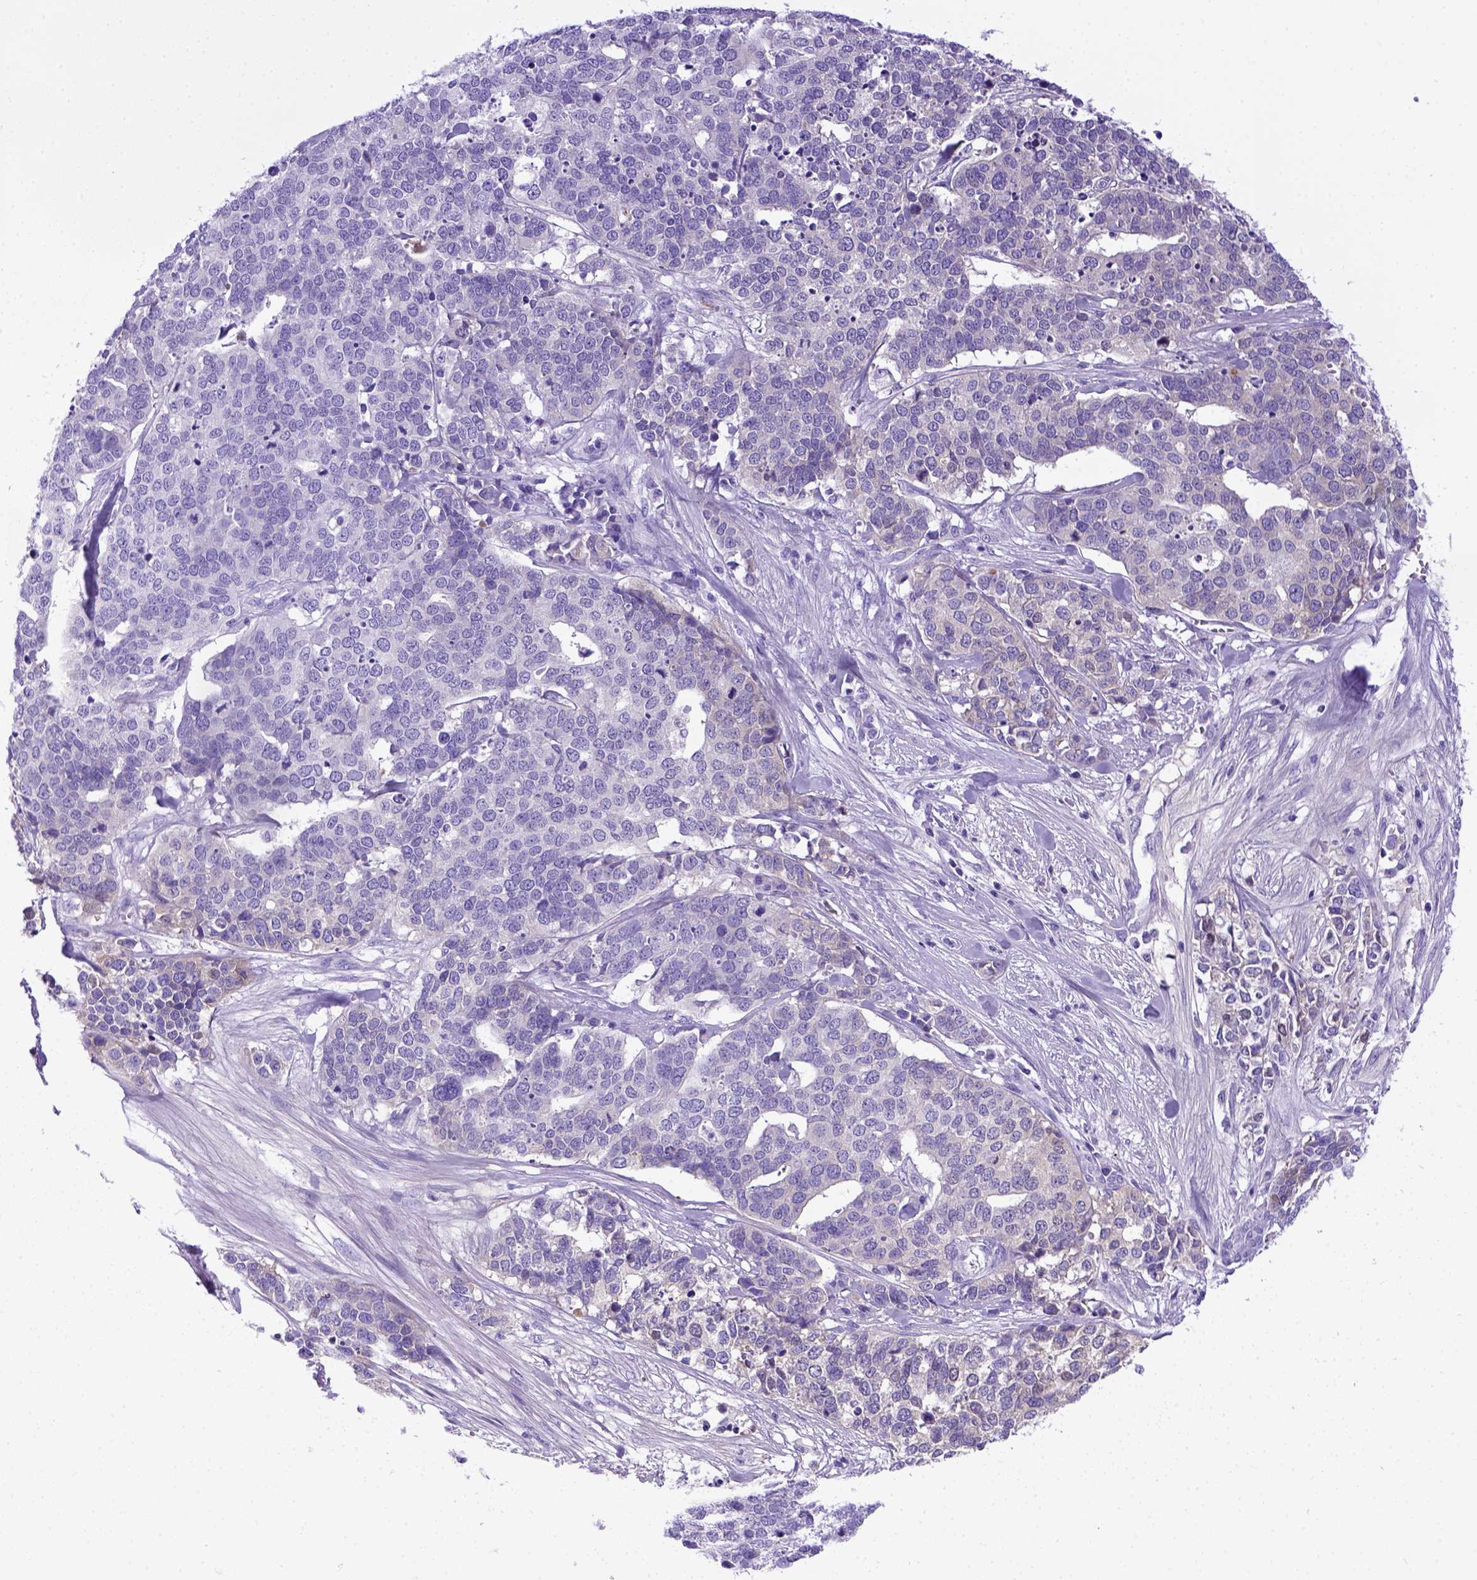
{"staining": {"intensity": "negative", "quantity": "none", "location": "none"}, "tissue": "ovarian cancer", "cell_type": "Tumor cells", "image_type": "cancer", "snomed": [{"axis": "morphology", "description": "Carcinoma, endometroid"}, {"axis": "topography", "description": "Ovary"}], "caption": "A micrograph of ovarian cancer (endometroid carcinoma) stained for a protein displays no brown staining in tumor cells.", "gene": "ITIH4", "patient": {"sex": "female", "age": 65}}